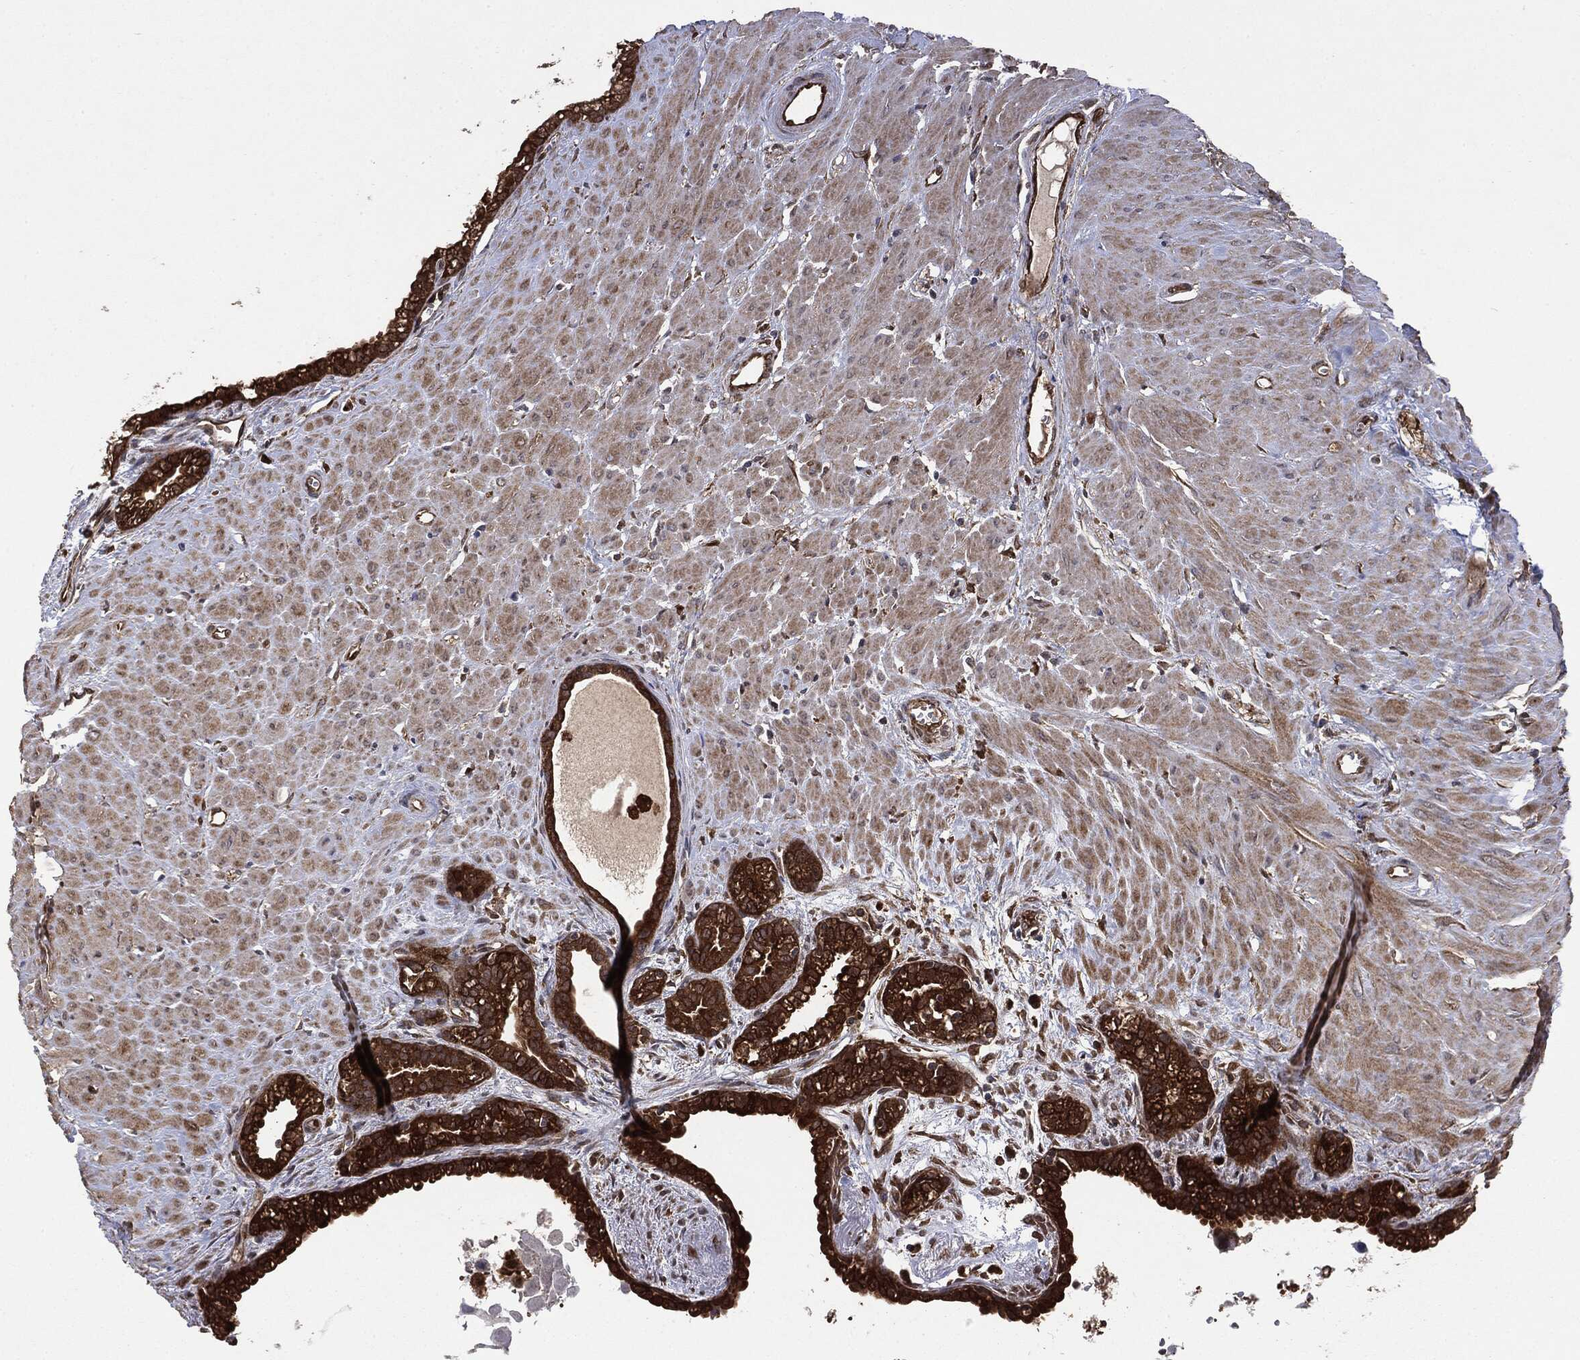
{"staining": {"intensity": "strong", "quantity": ">75%", "location": "cytoplasmic/membranous"}, "tissue": "seminal vesicle", "cell_type": "Glandular cells", "image_type": "normal", "snomed": [{"axis": "morphology", "description": "Normal tissue, NOS"}, {"axis": "morphology", "description": "Urothelial carcinoma, NOS"}, {"axis": "topography", "description": "Urinary bladder"}, {"axis": "topography", "description": "Seminal veicle"}], "caption": "The histopathology image shows immunohistochemical staining of unremarkable seminal vesicle. There is strong cytoplasmic/membranous positivity is appreciated in approximately >75% of glandular cells. (Stains: DAB (3,3'-diaminobenzidine) in brown, nuclei in blue, Microscopy: brightfield microscopy at high magnification).", "gene": "NME1", "patient": {"sex": "male", "age": 76}}